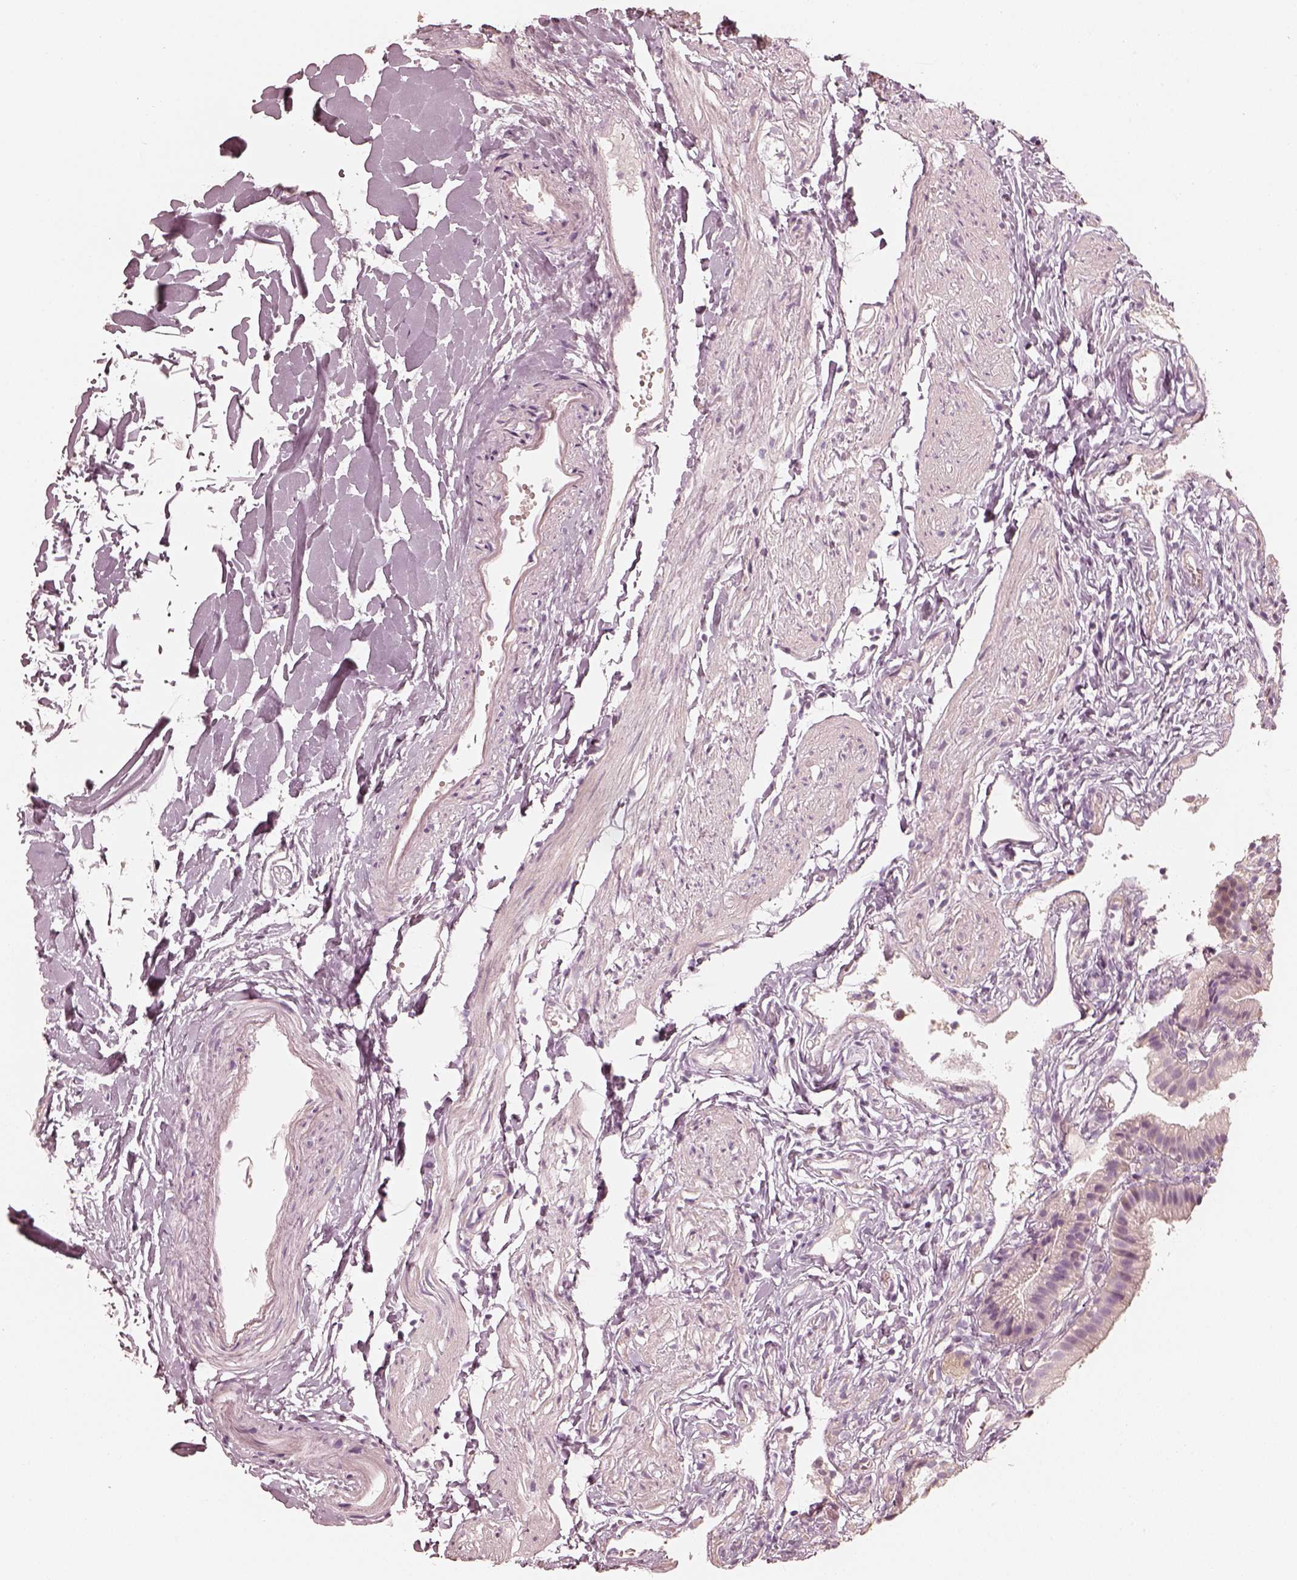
{"staining": {"intensity": "weak", "quantity": "25%-75%", "location": "cytoplasmic/membranous"}, "tissue": "gallbladder", "cell_type": "Glandular cells", "image_type": "normal", "snomed": [{"axis": "morphology", "description": "Normal tissue, NOS"}, {"axis": "topography", "description": "Gallbladder"}], "caption": "Unremarkable gallbladder was stained to show a protein in brown. There is low levels of weak cytoplasmic/membranous staining in approximately 25%-75% of glandular cells. The protein is stained brown, and the nuclei are stained in blue (DAB IHC with brightfield microscopy, high magnification).", "gene": "FMNL2", "patient": {"sex": "female", "age": 47}}